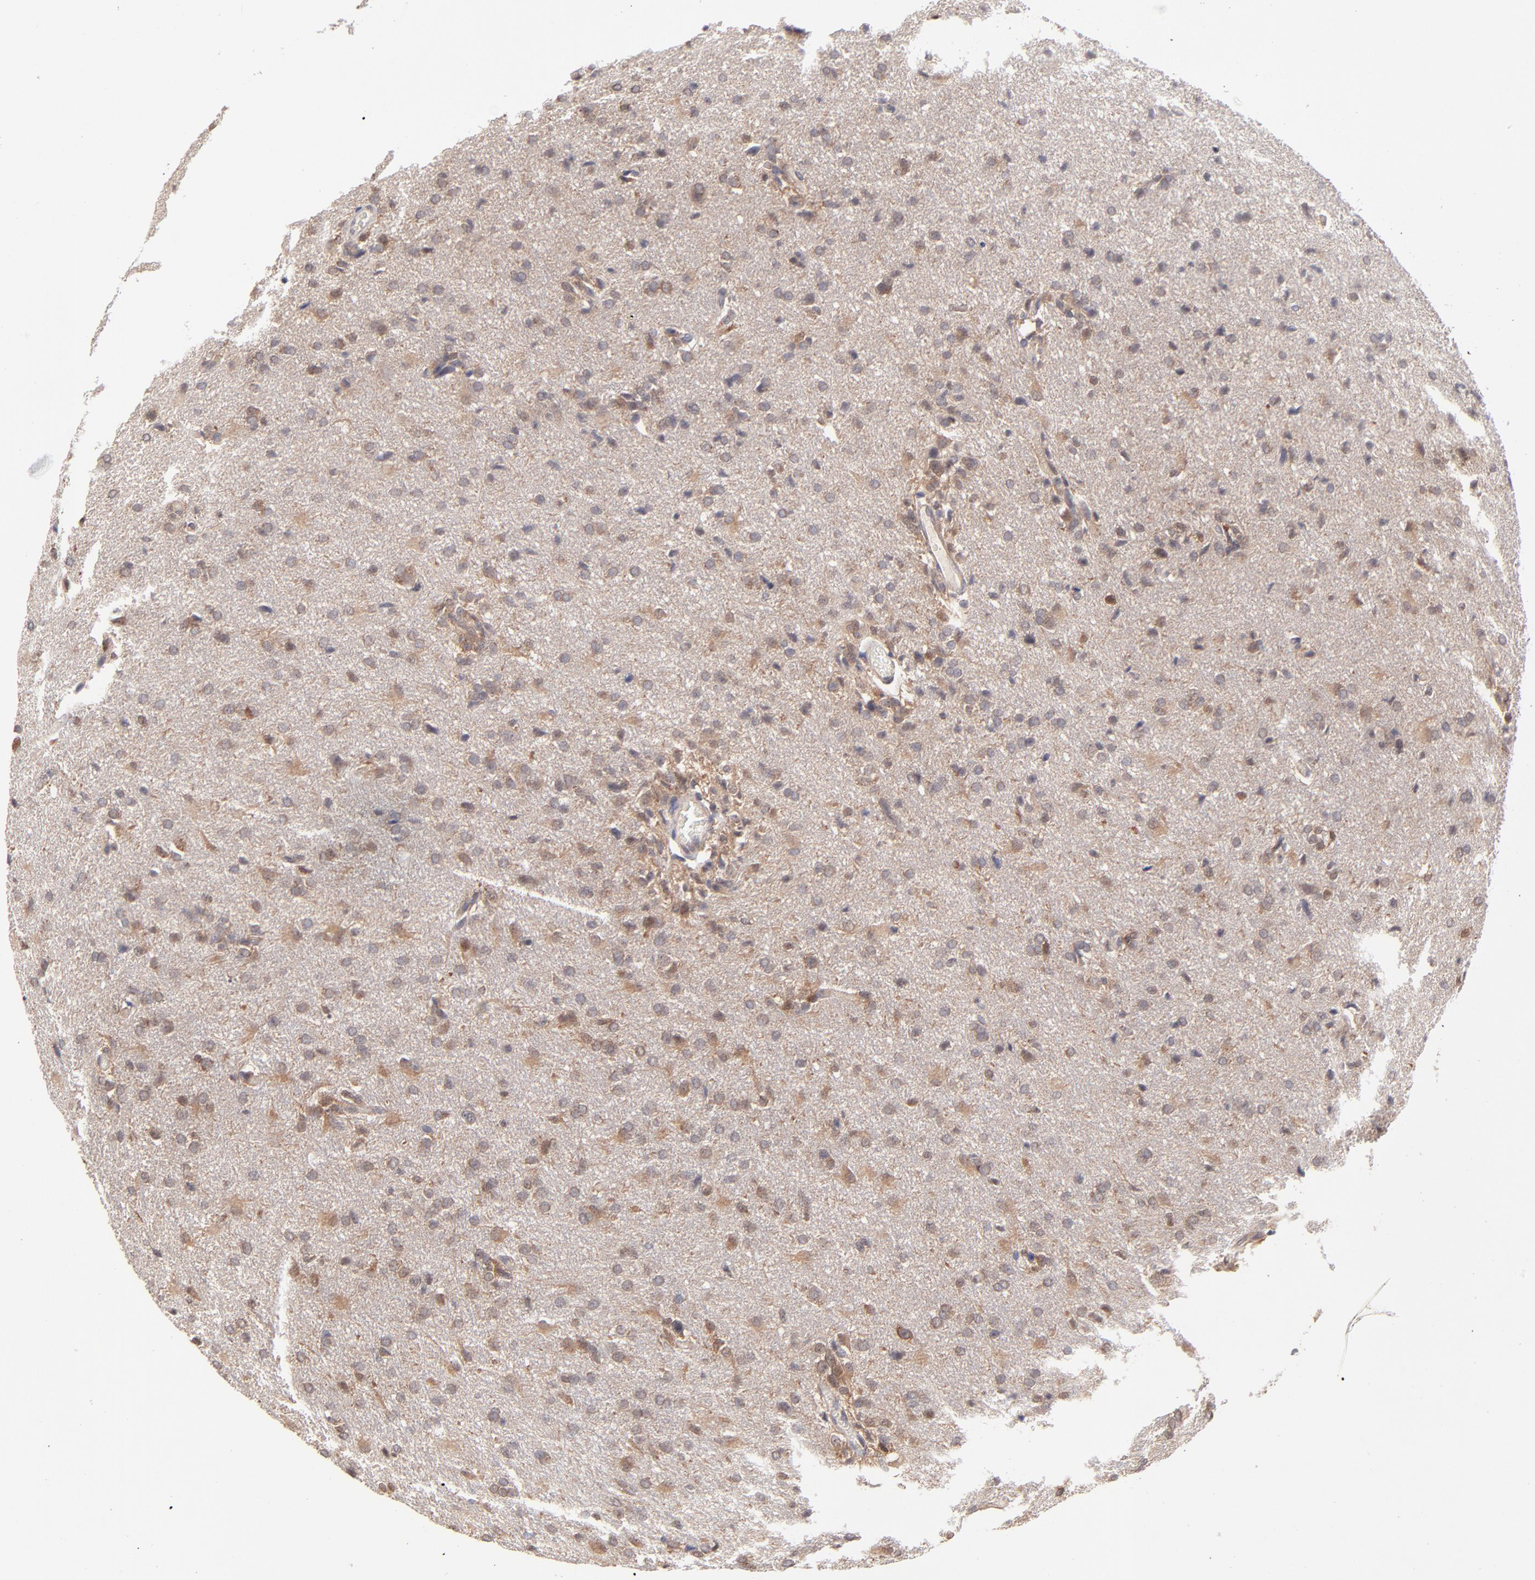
{"staining": {"intensity": "weak", "quantity": "25%-75%", "location": "cytoplasmic/membranous"}, "tissue": "glioma", "cell_type": "Tumor cells", "image_type": "cancer", "snomed": [{"axis": "morphology", "description": "Glioma, malignant, High grade"}, {"axis": "topography", "description": "Brain"}], "caption": "High-power microscopy captured an IHC histopathology image of glioma, revealing weak cytoplasmic/membranous positivity in about 25%-75% of tumor cells. The staining is performed using DAB (3,3'-diaminobenzidine) brown chromogen to label protein expression. The nuclei are counter-stained blue using hematoxylin.", "gene": "GART", "patient": {"sex": "male", "age": 68}}